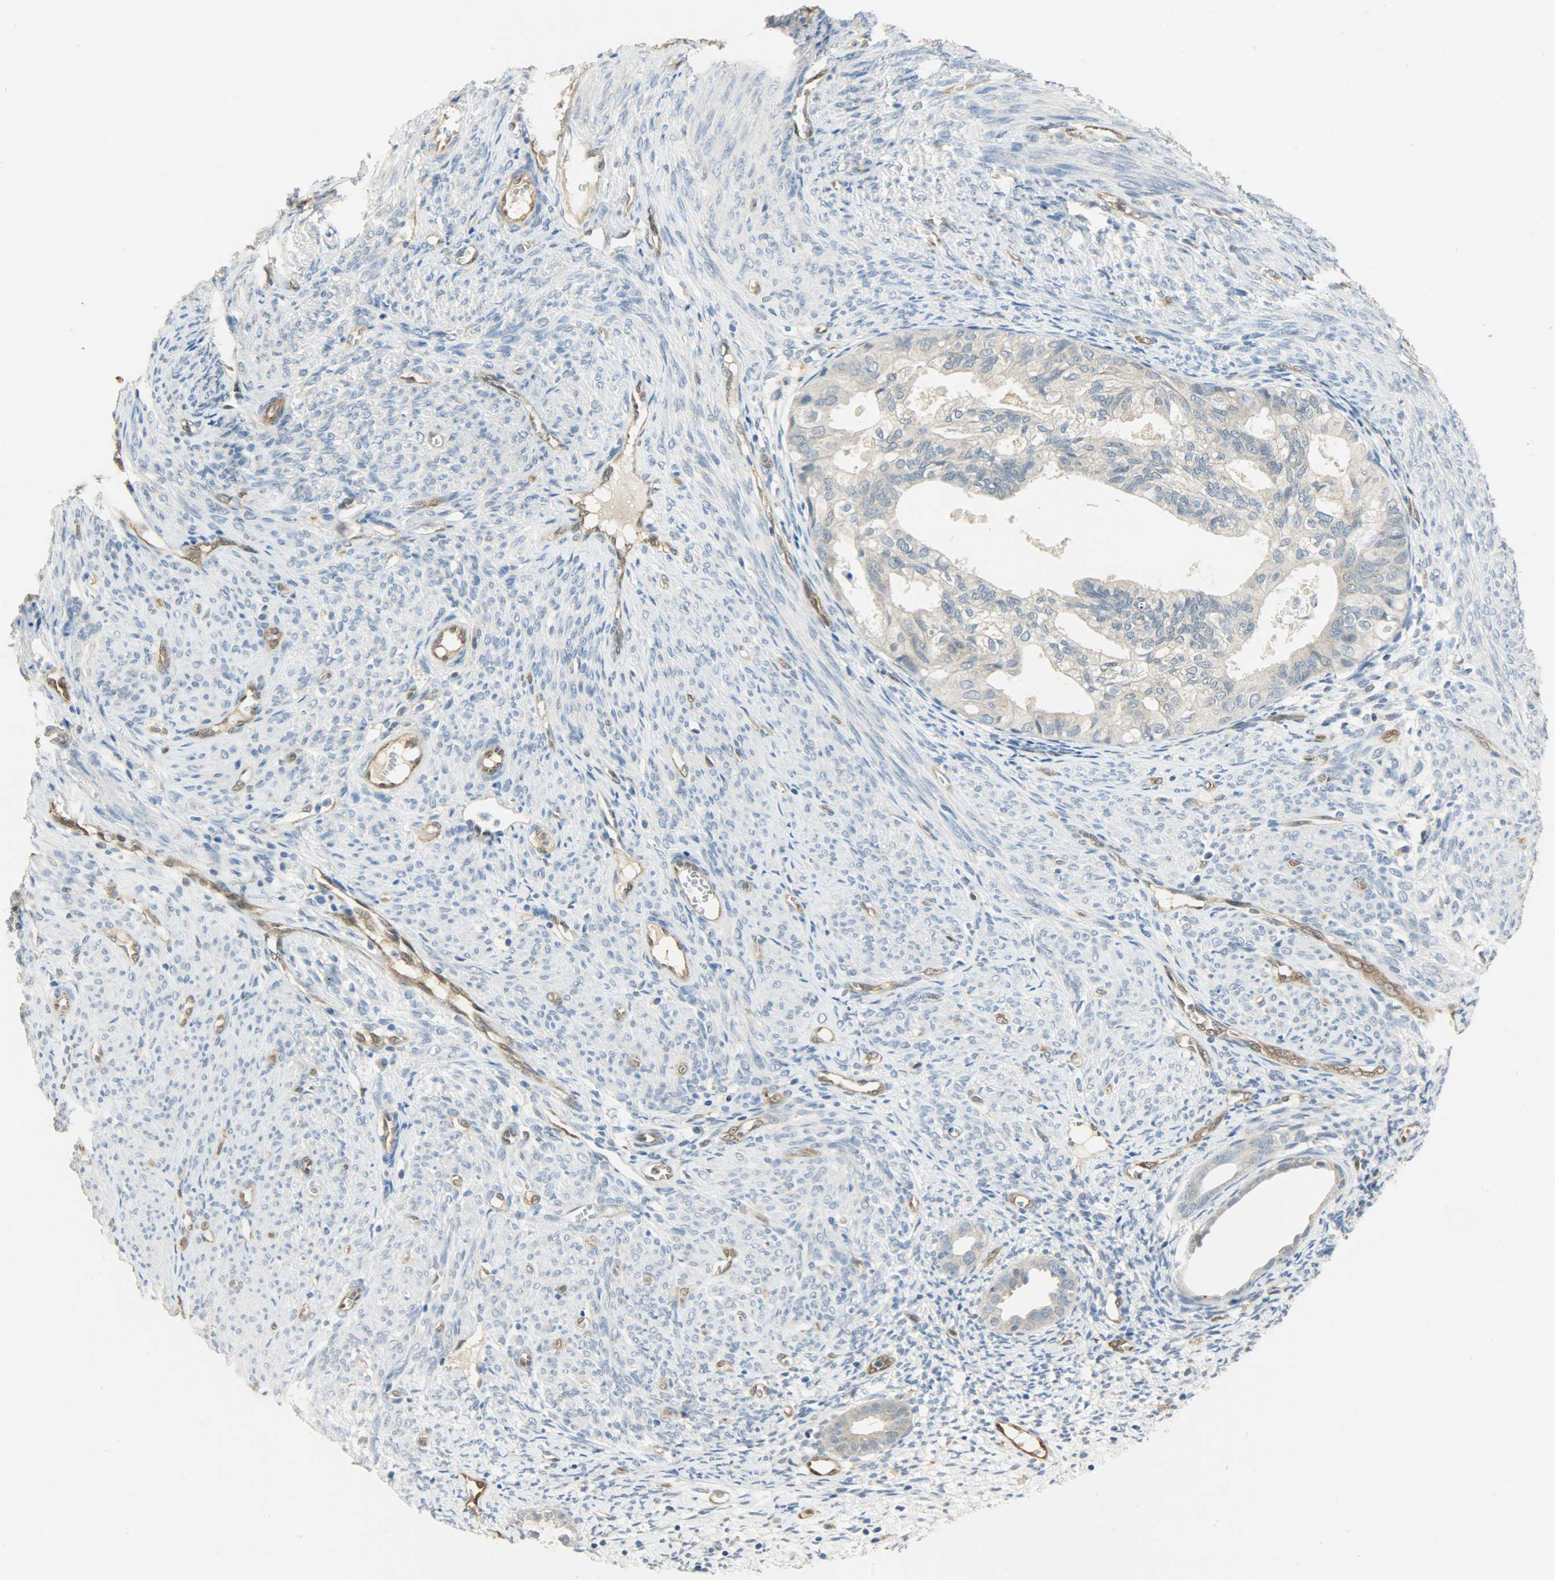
{"staining": {"intensity": "negative", "quantity": "none", "location": "none"}, "tissue": "cervical cancer", "cell_type": "Tumor cells", "image_type": "cancer", "snomed": [{"axis": "morphology", "description": "Normal tissue, NOS"}, {"axis": "morphology", "description": "Adenocarcinoma, NOS"}, {"axis": "topography", "description": "Cervix"}, {"axis": "topography", "description": "Endometrium"}], "caption": "Immunohistochemistry (IHC) histopathology image of human cervical cancer (adenocarcinoma) stained for a protein (brown), which exhibits no expression in tumor cells.", "gene": "FKBP1A", "patient": {"sex": "female", "age": 86}}